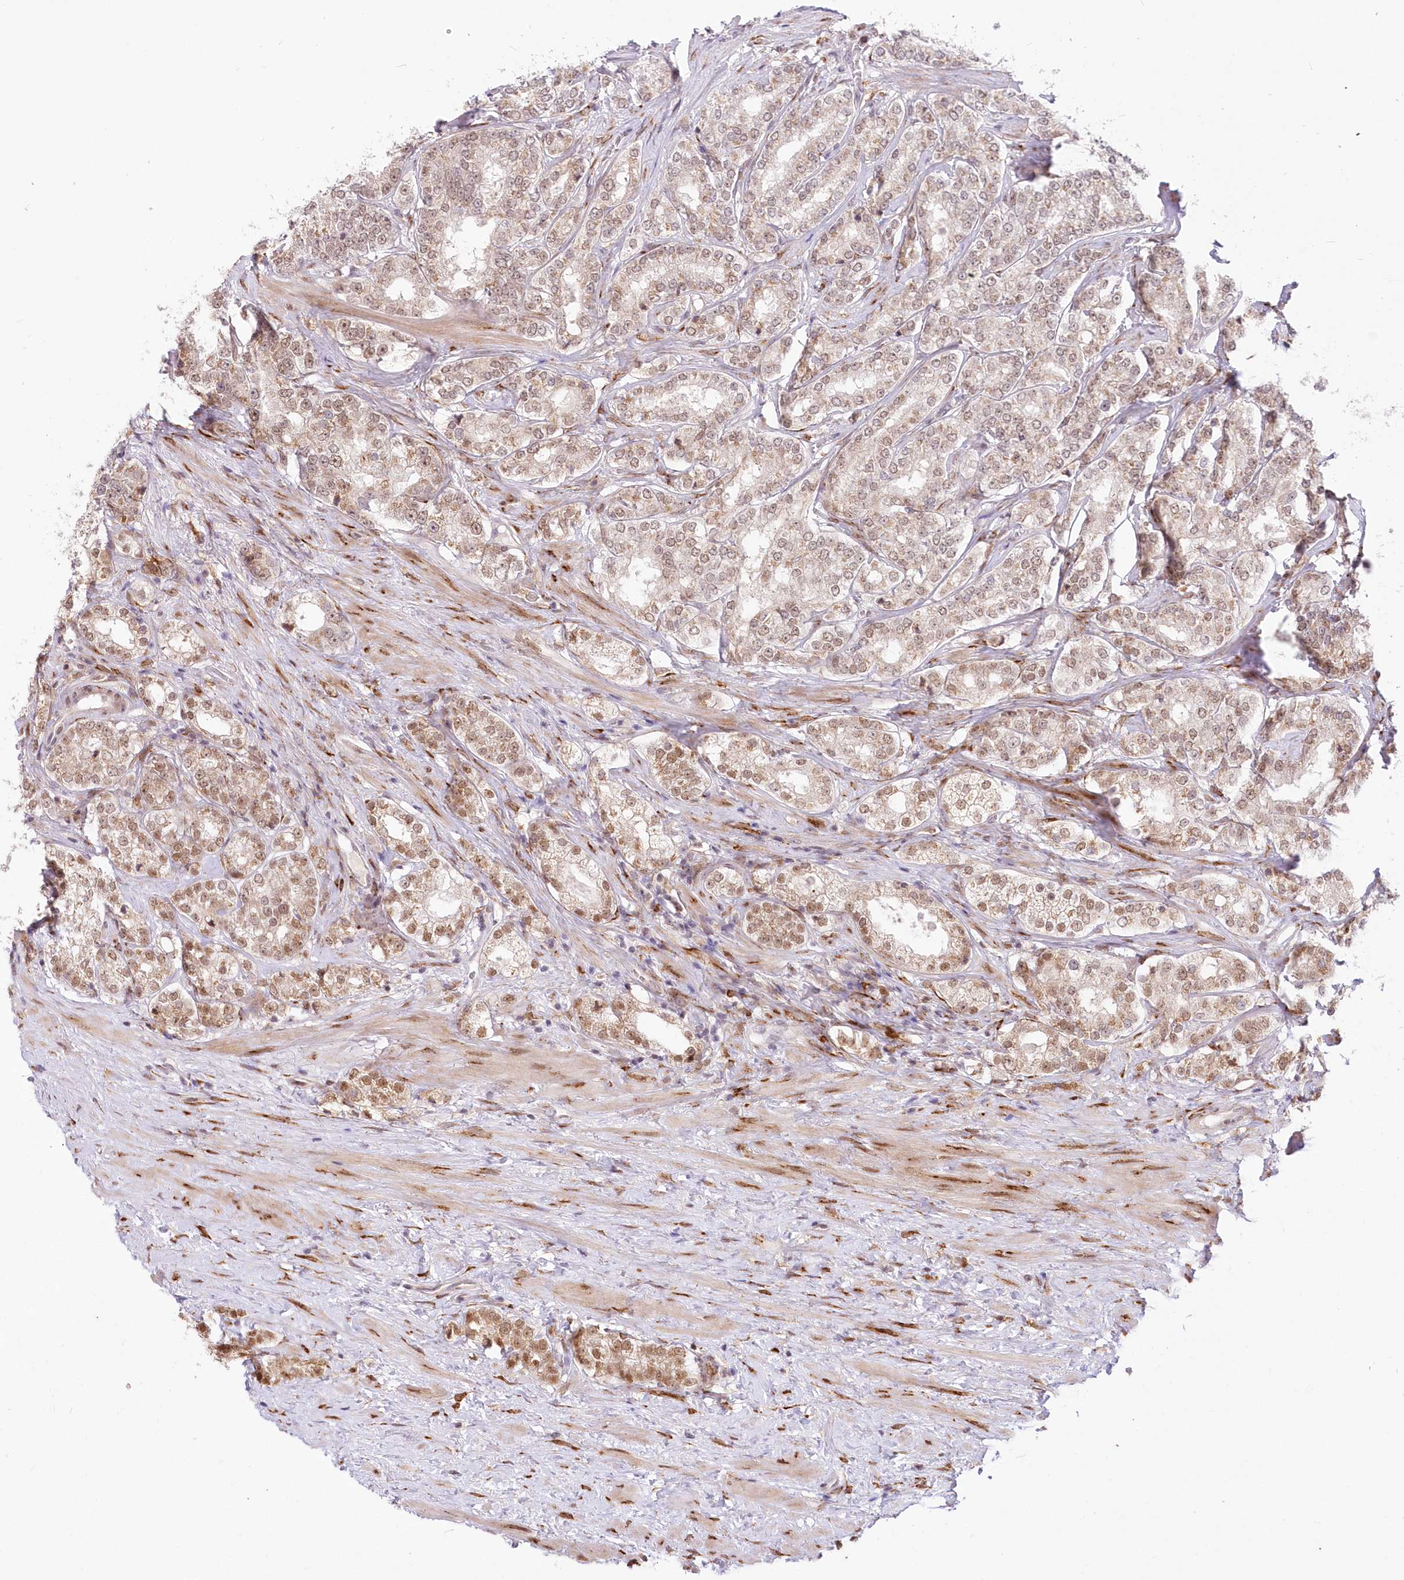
{"staining": {"intensity": "moderate", "quantity": "25%-75%", "location": "nuclear"}, "tissue": "prostate cancer", "cell_type": "Tumor cells", "image_type": "cancer", "snomed": [{"axis": "morphology", "description": "Normal tissue, NOS"}, {"axis": "morphology", "description": "Adenocarcinoma, High grade"}, {"axis": "topography", "description": "Prostate"}], "caption": "Prostate cancer (high-grade adenocarcinoma) tissue displays moderate nuclear staining in about 25%-75% of tumor cells", "gene": "LDB1", "patient": {"sex": "male", "age": 83}}